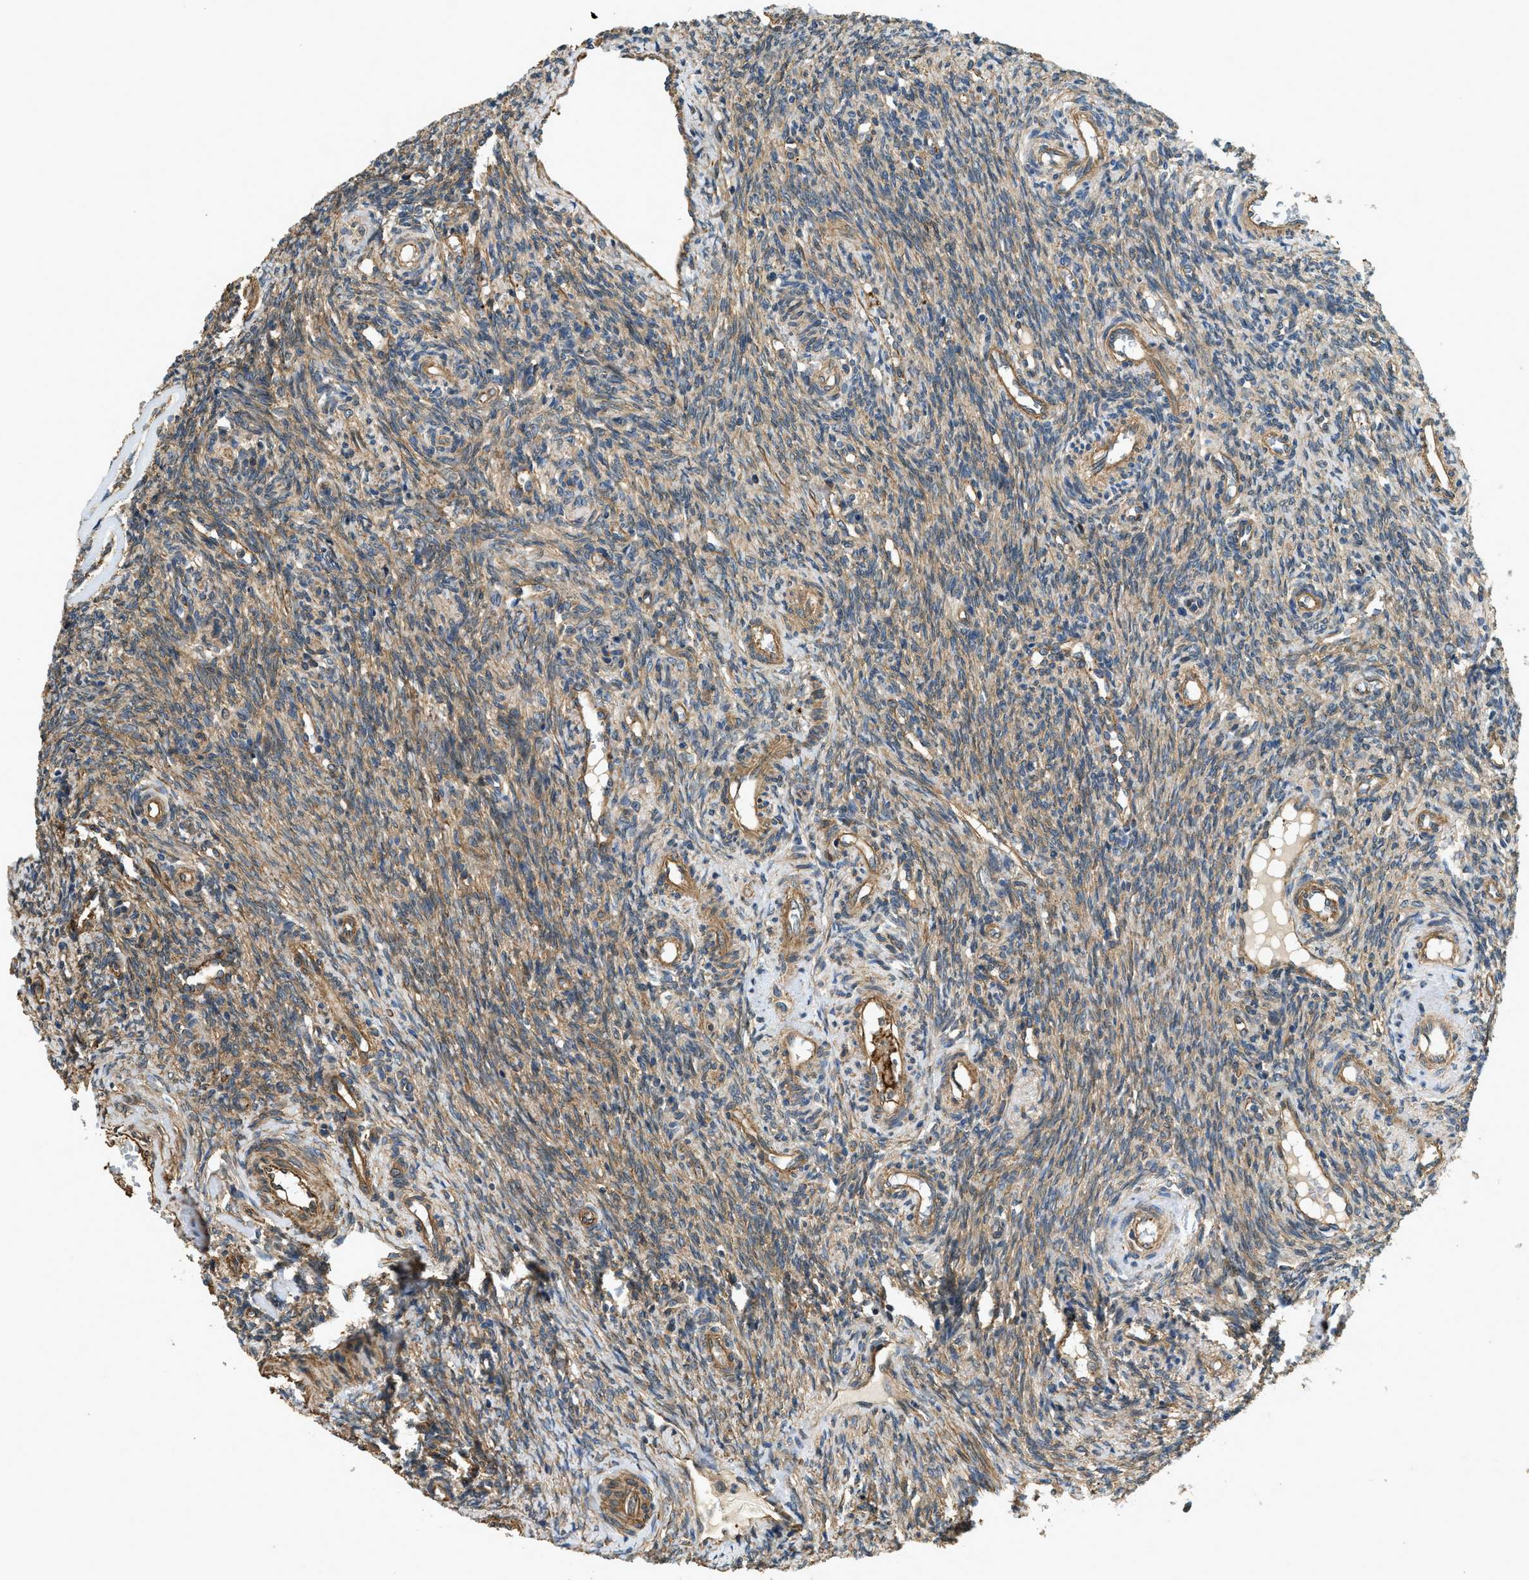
{"staining": {"intensity": "moderate", "quantity": ">75%", "location": "cytoplasmic/membranous"}, "tissue": "ovary", "cell_type": "Ovarian stroma cells", "image_type": "normal", "snomed": [{"axis": "morphology", "description": "Normal tissue, NOS"}, {"axis": "topography", "description": "Ovary"}], "caption": "This image displays unremarkable ovary stained with immunohistochemistry to label a protein in brown. The cytoplasmic/membranous of ovarian stroma cells show moderate positivity for the protein. Nuclei are counter-stained blue.", "gene": "CGN", "patient": {"sex": "female", "age": 41}}